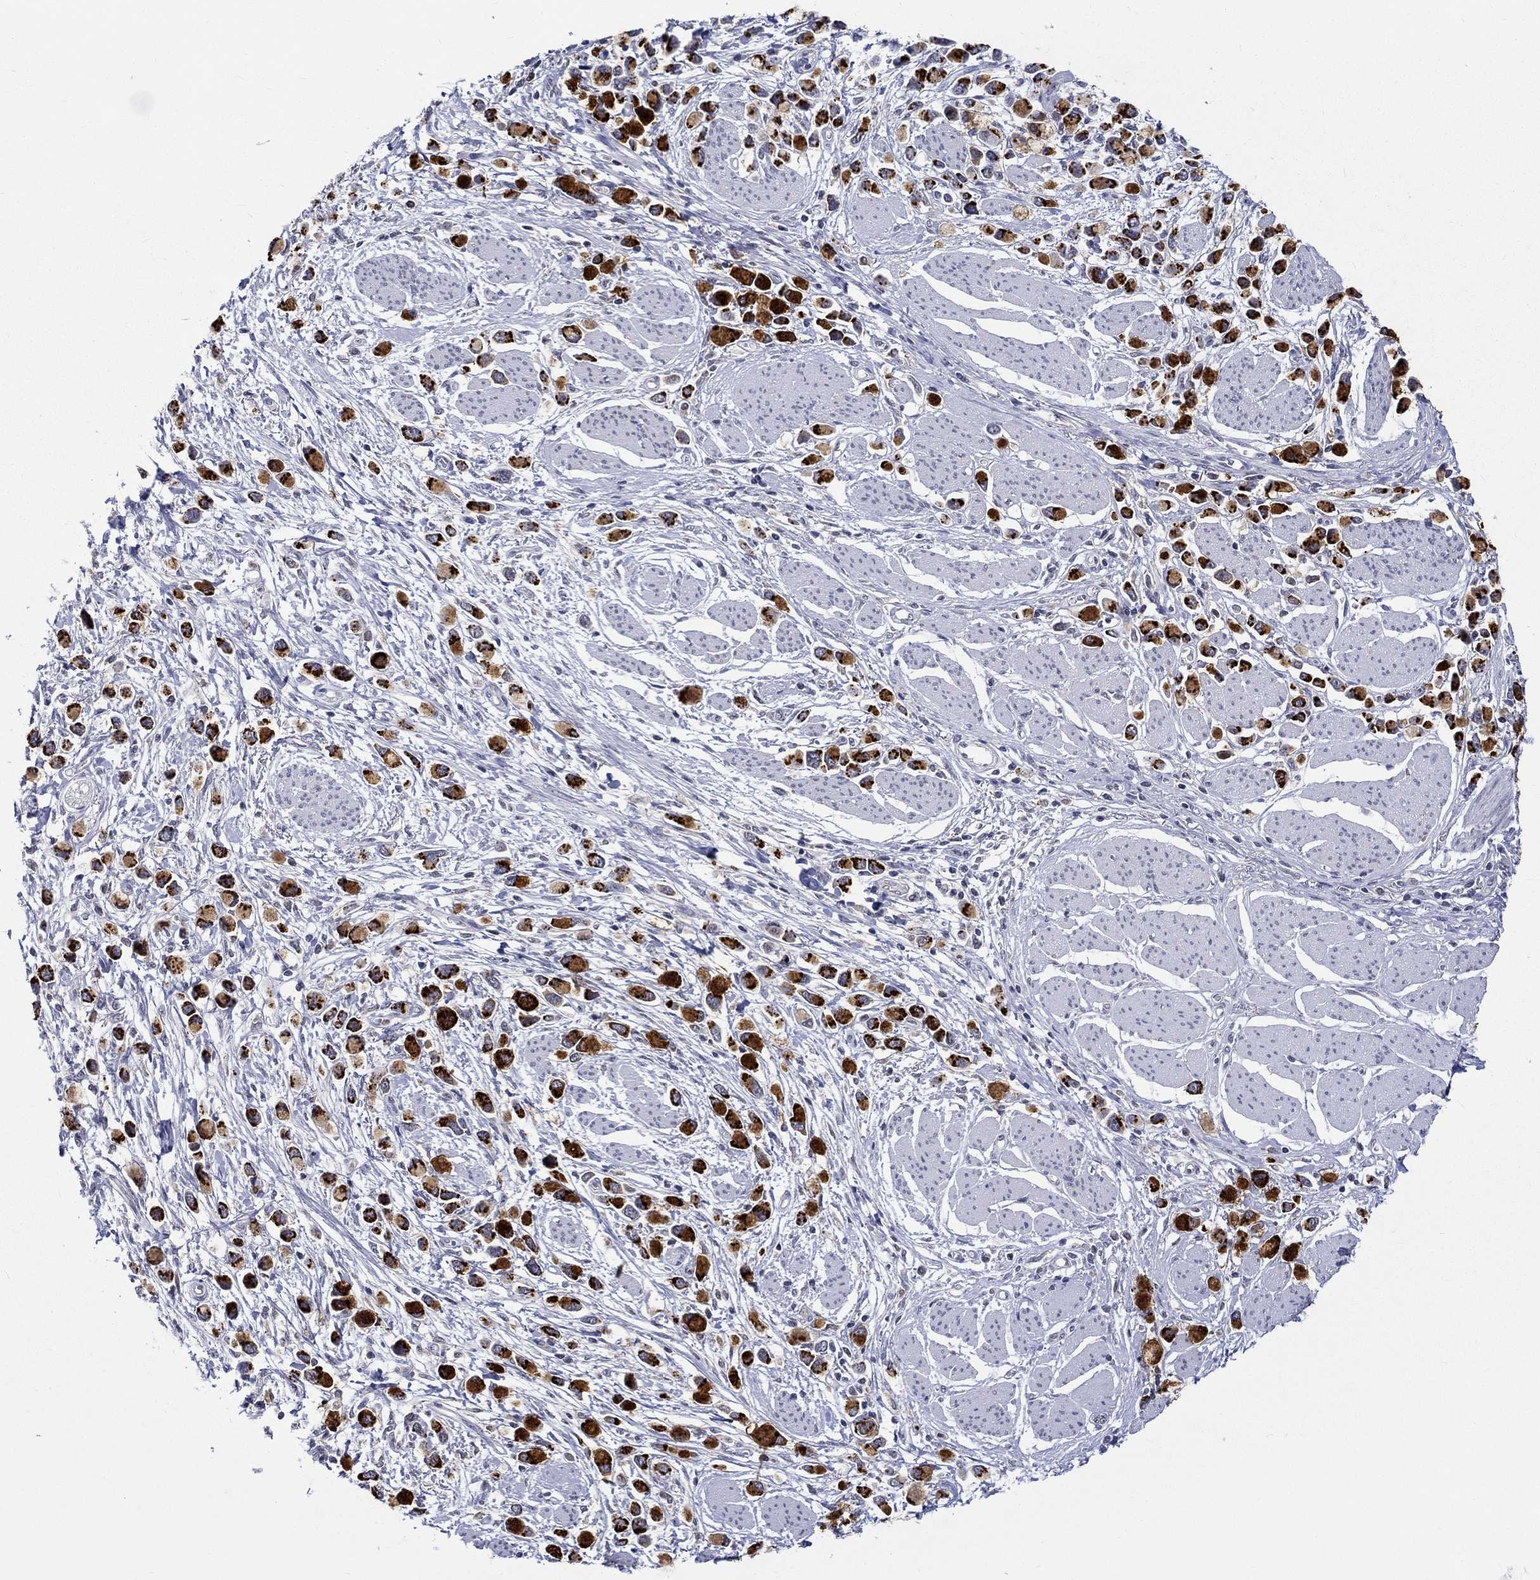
{"staining": {"intensity": "strong", "quantity": ">75%", "location": "cytoplasmic/membranous"}, "tissue": "stomach cancer", "cell_type": "Tumor cells", "image_type": "cancer", "snomed": [{"axis": "morphology", "description": "Adenocarcinoma, NOS"}, {"axis": "topography", "description": "Stomach"}], "caption": "Strong cytoplasmic/membranous staining for a protein is identified in approximately >75% of tumor cells of stomach adenocarcinoma using immunohistochemistry (IHC).", "gene": "ST6GALNAC1", "patient": {"sex": "female", "age": 81}}